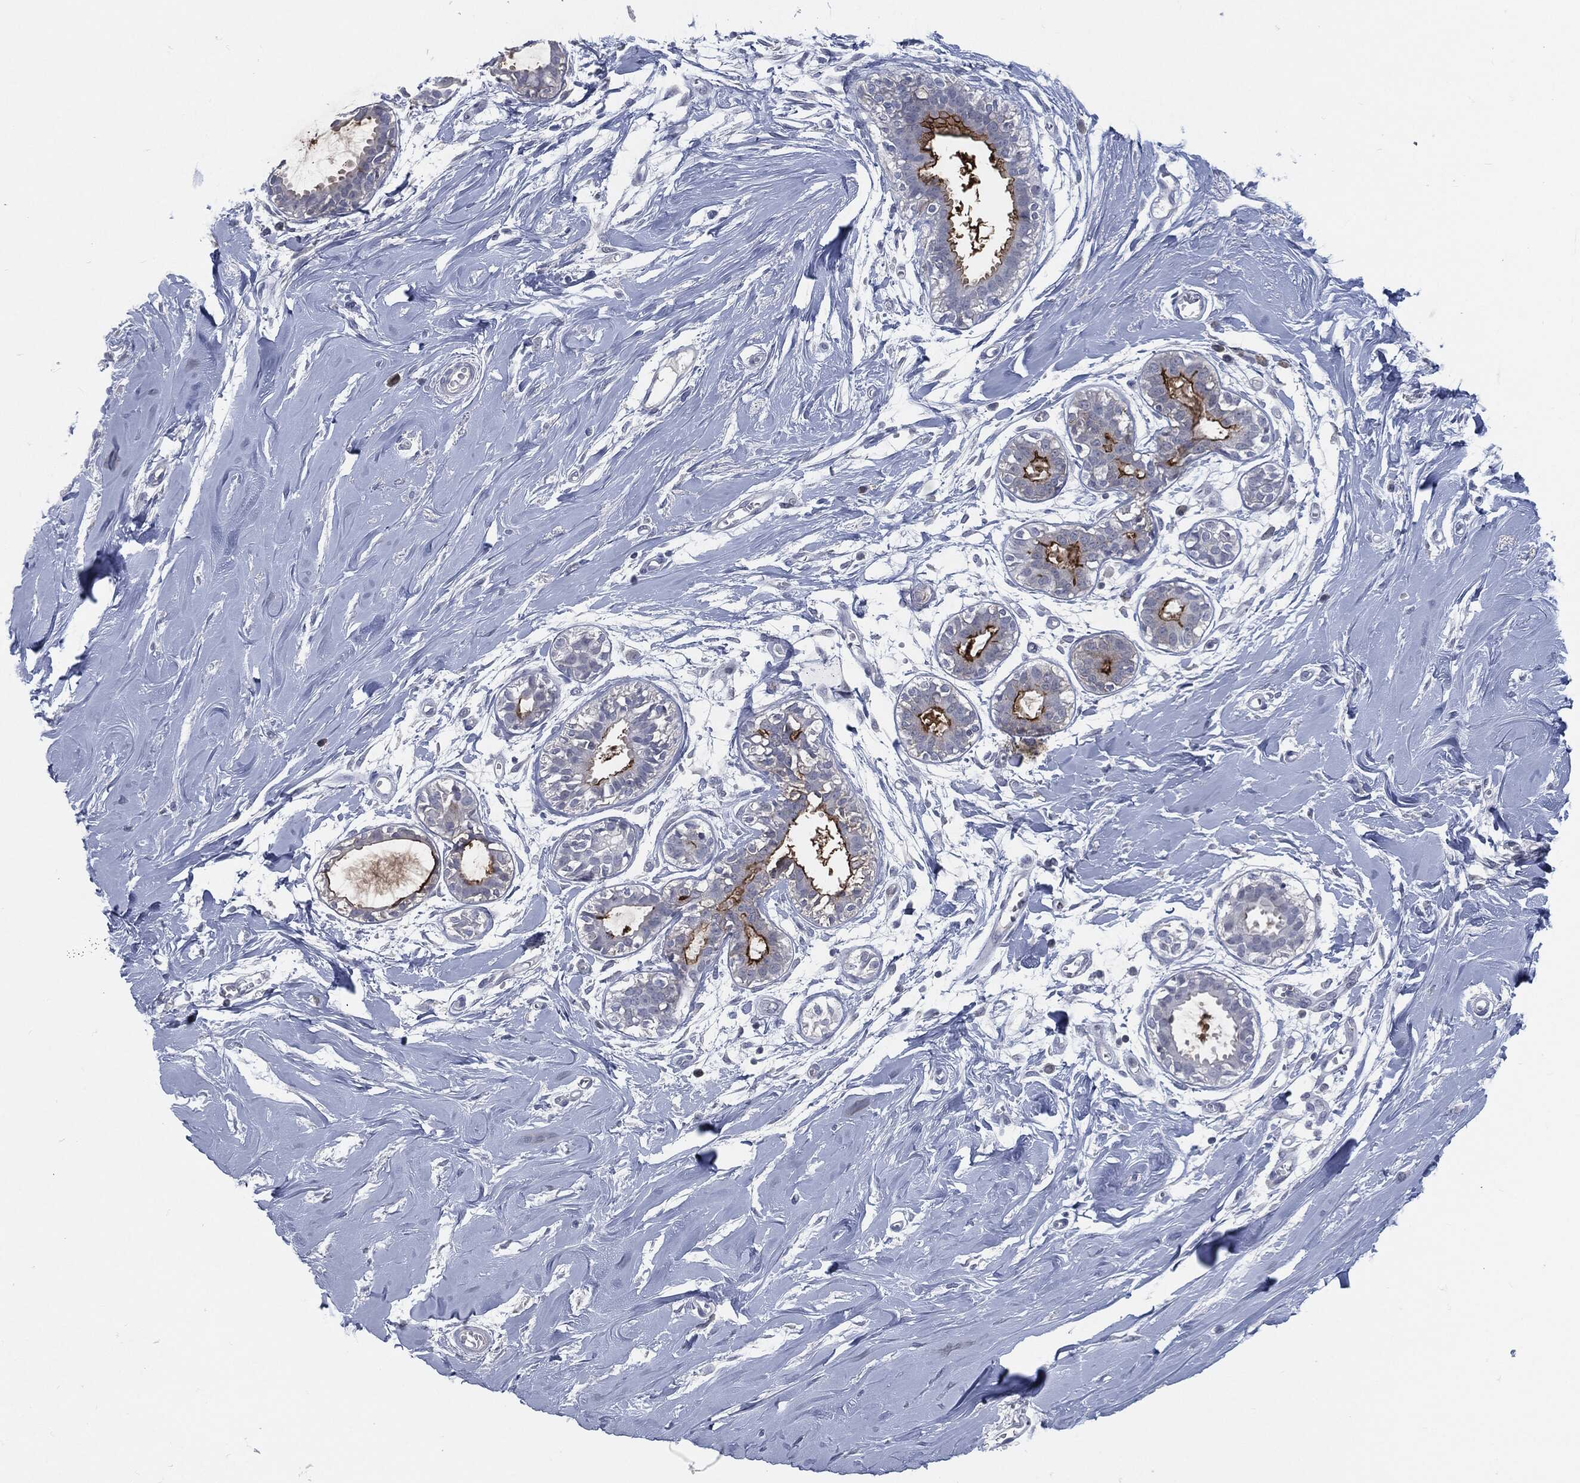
{"staining": {"intensity": "negative", "quantity": "none", "location": "none"}, "tissue": "soft tissue", "cell_type": "Fibroblasts", "image_type": "normal", "snomed": [{"axis": "morphology", "description": "Normal tissue, NOS"}, {"axis": "topography", "description": "Breast"}], "caption": "Fibroblasts are negative for protein expression in normal human soft tissue. The staining is performed using DAB (3,3'-diaminobenzidine) brown chromogen with nuclei counter-stained in using hematoxylin.", "gene": "PROM1", "patient": {"sex": "female", "age": 49}}